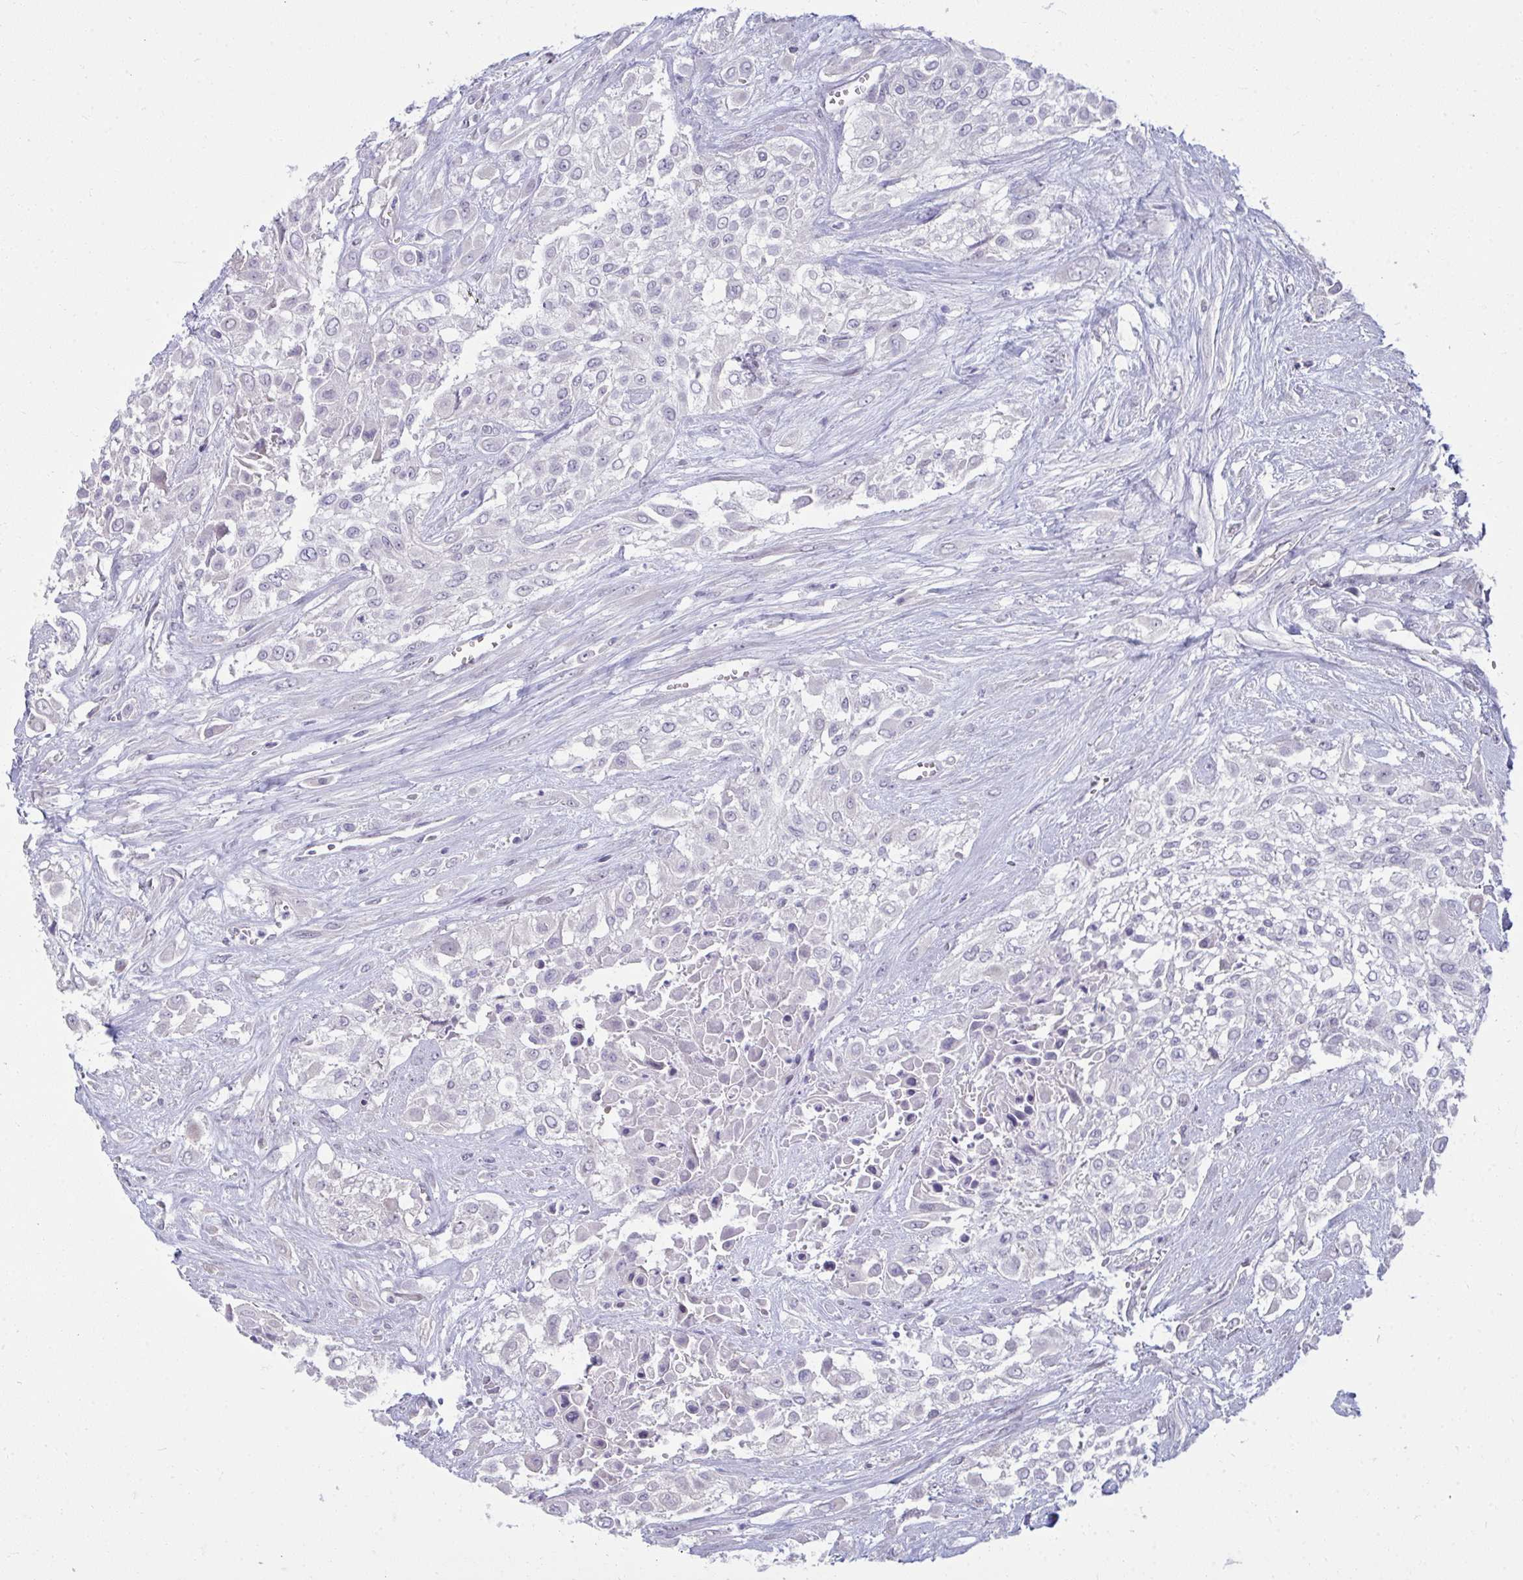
{"staining": {"intensity": "negative", "quantity": "none", "location": "none"}, "tissue": "urothelial cancer", "cell_type": "Tumor cells", "image_type": "cancer", "snomed": [{"axis": "morphology", "description": "Urothelial carcinoma, High grade"}, {"axis": "topography", "description": "Urinary bladder"}], "caption": "DAB (3,3'-diaminobenzidine) immunohistochemical staining of human urothelial cancer reveals no significant staining in tumor cells.", "gene": "RNASEH1", "patient": {"sex": "male", "age": 57}}